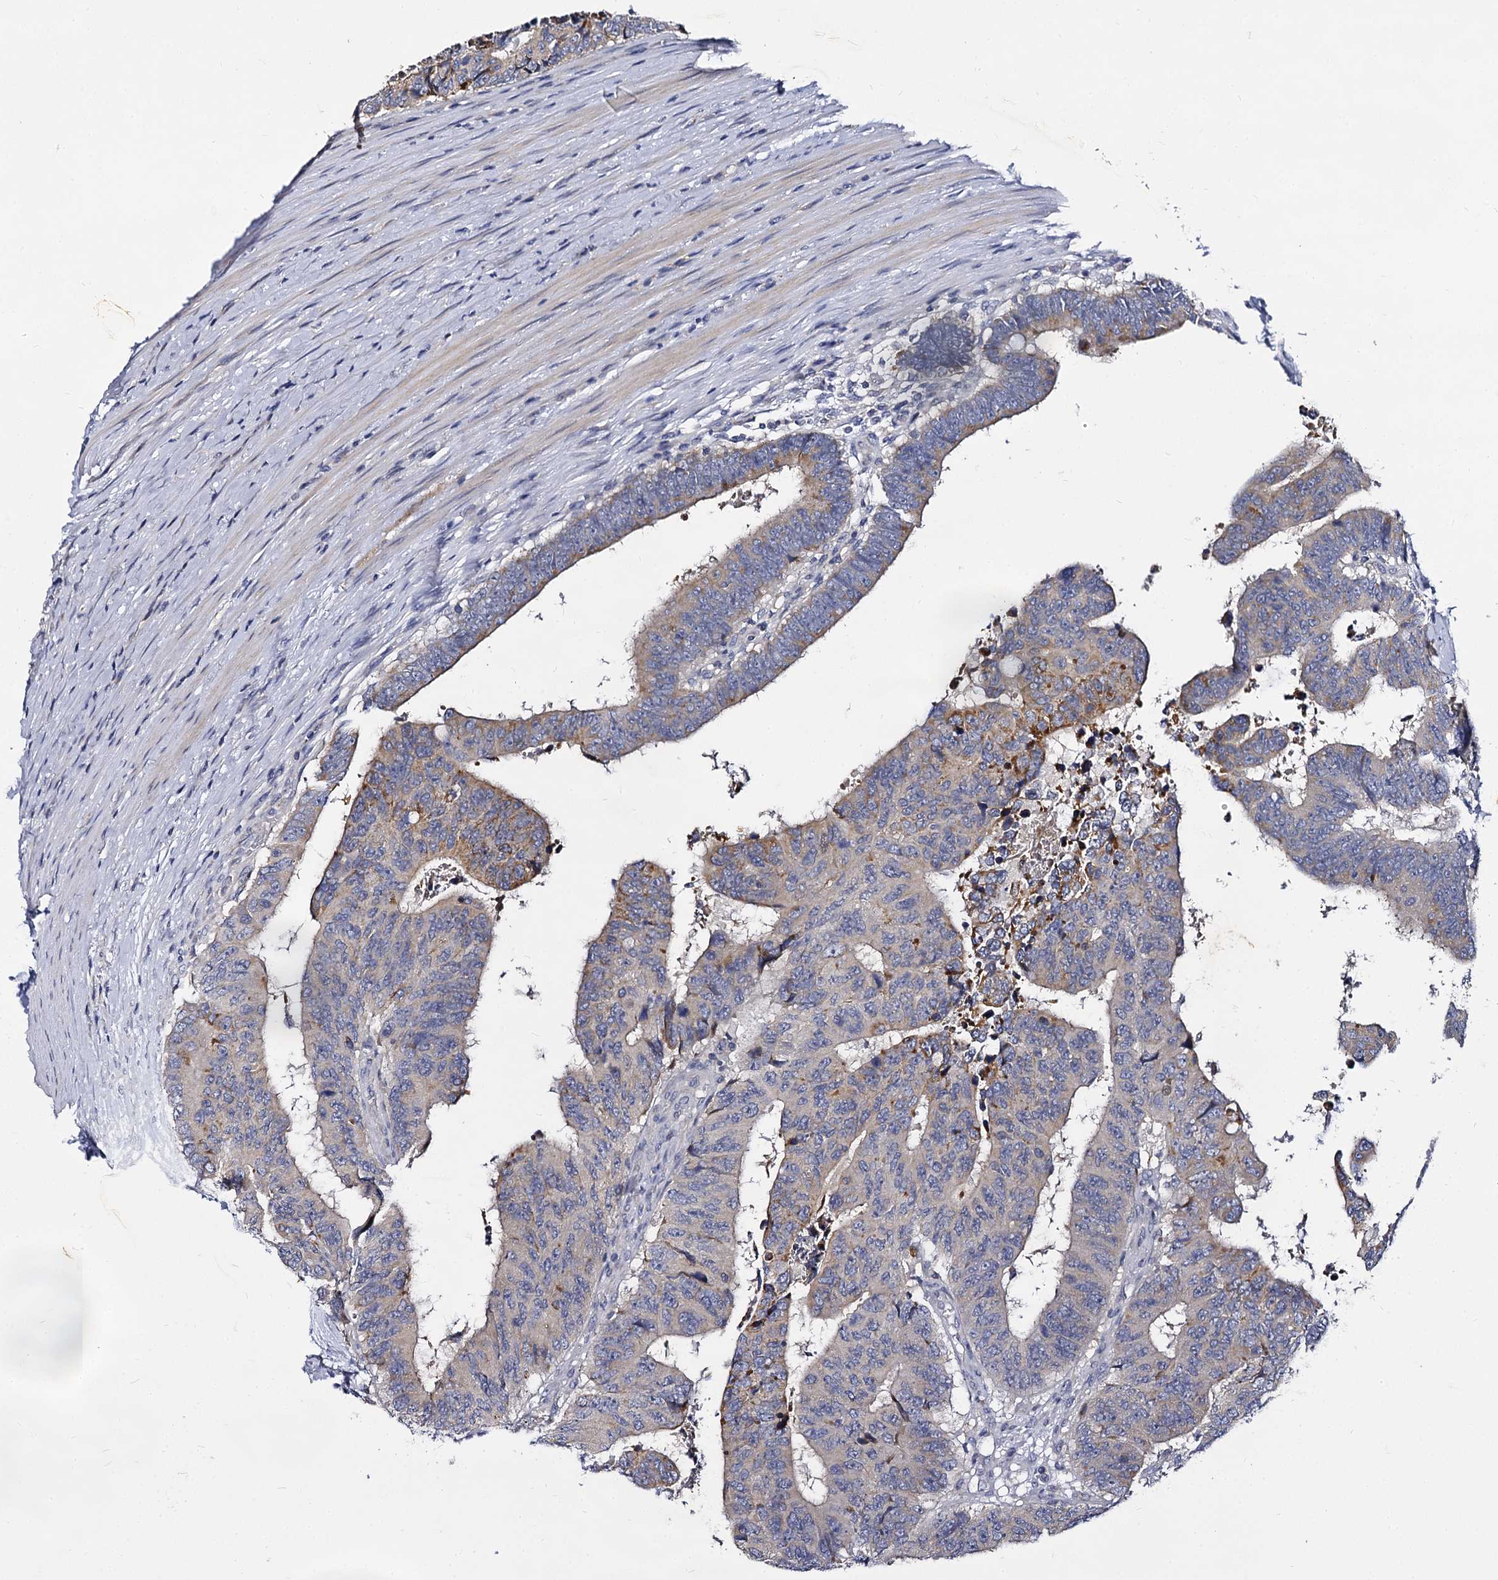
{"staining": {"intensity": "moderate", "quantity": "<25%", "location": "cytoplasmic/membranous"}, "tissue": "colorectal cancer", "cell_type": "Tumor cells", "image_type": "cancer", "snomed": [{"axis": "morphology", "description": "Adenocarcinoma, NOS"}, {"axis": "topography", "description": "Rectum"}], "caption": "A histopathology image of human colorectal cancer (adenocarcinoma) stained for a protein exhibits moderate cytoplasmic/membranous brown staining in tumor cells. The staining is performed using DAB brown chromogen to label protein expression. The nuclei are counter-stained blue using hematoxylin.", "gene": "PANX2", "patient": {"sex": "male", "age": 84}}